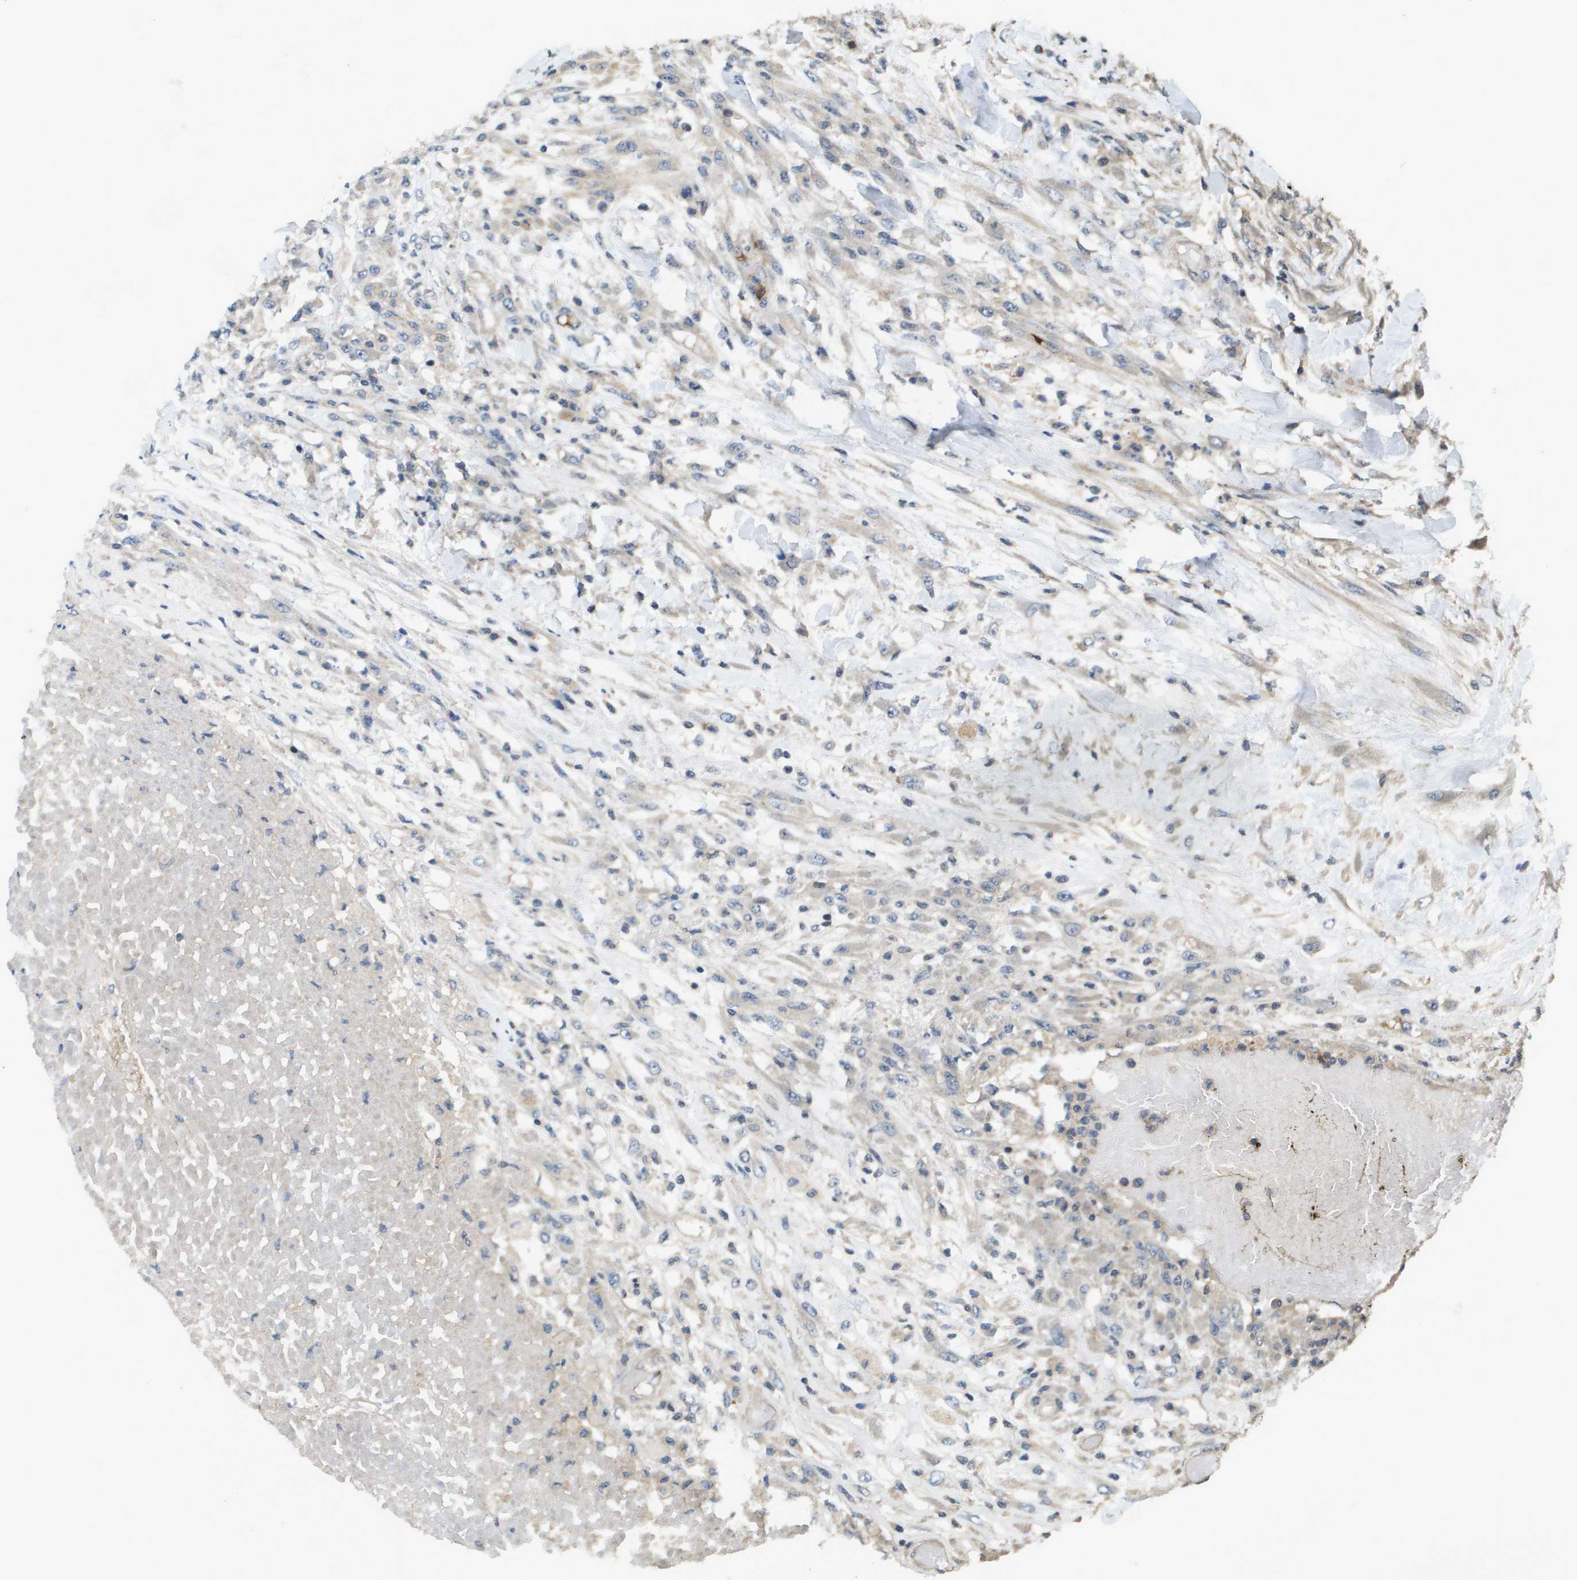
{"staining": {"intensity": "weak", "quantity": "<25%", "location": "cytoplasmic/membranous"}, "tissue": "testis cancer", "cell_type": "Tumor cells", "image_type": "cancer", "snomed": [{"axis": "morphology", "description": "Seminoma, NOS"}, {"axis": "topography", "description": "Testis"}], "caption": "The photomicrograph exhibits no staining of tumor cells in testis seminoma.", "gene": "KRT23", "patient": {"sex": "male", "age": 59}}